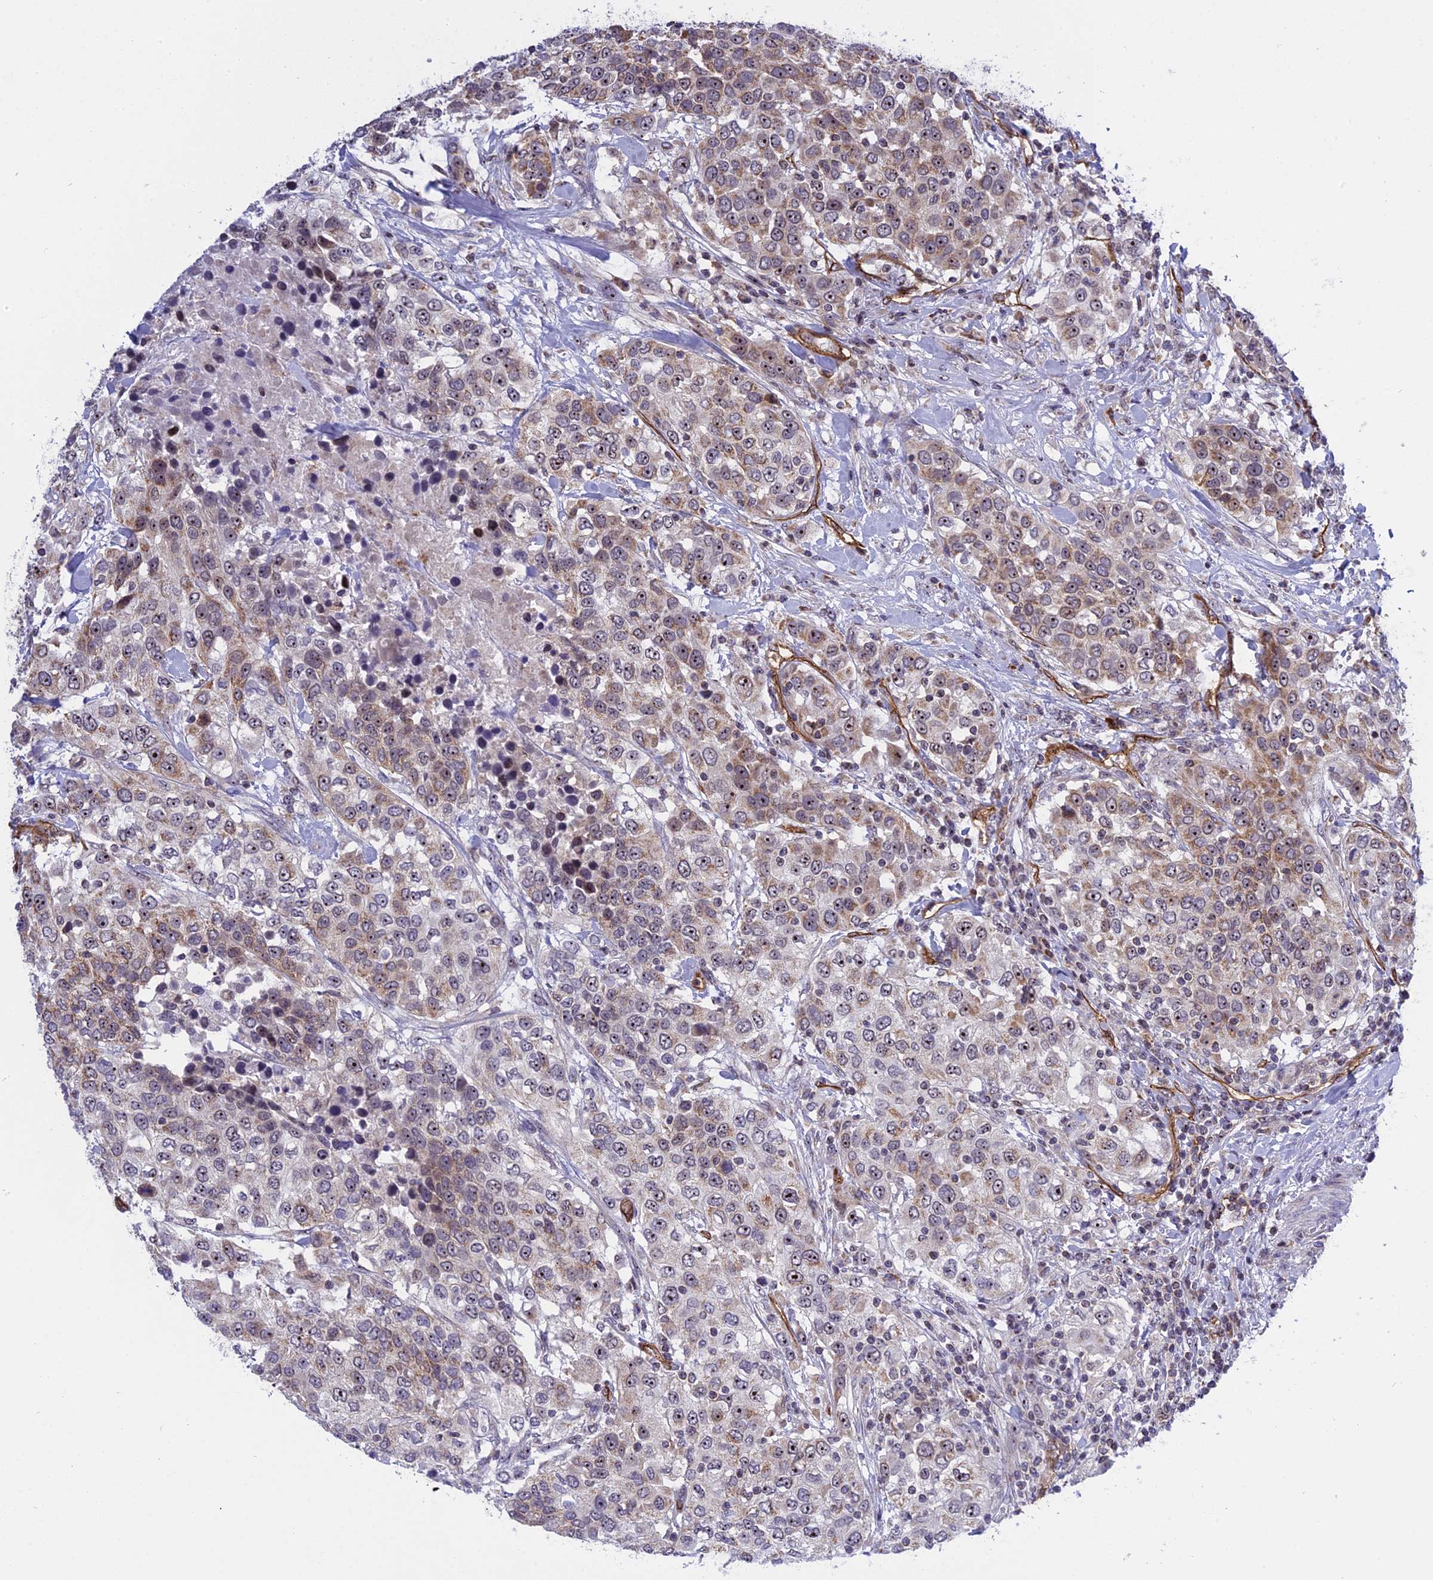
{"staining": {"intensity": "weak", "quantity": ">75%", "location": "cytoplasmic/membranous,nuclear"}, "tissue": "urothelial cancer", "cell_type": "Tumor cells", "image_type": "cancer", "snomed": [{"axis": "morphology", "description": "Urothelial carcinoma, High grade"}, {"axis": "topography", "description": "Urinary bladder"}], "caption": "Brown immunohistochemical staining in human urothelial cancer reveals weak cytoplasmic/membranous and nuclear staining in about >75% of tumor cells.", "gene": "MPND", "patient": {"sex": "female", "age": 80}}